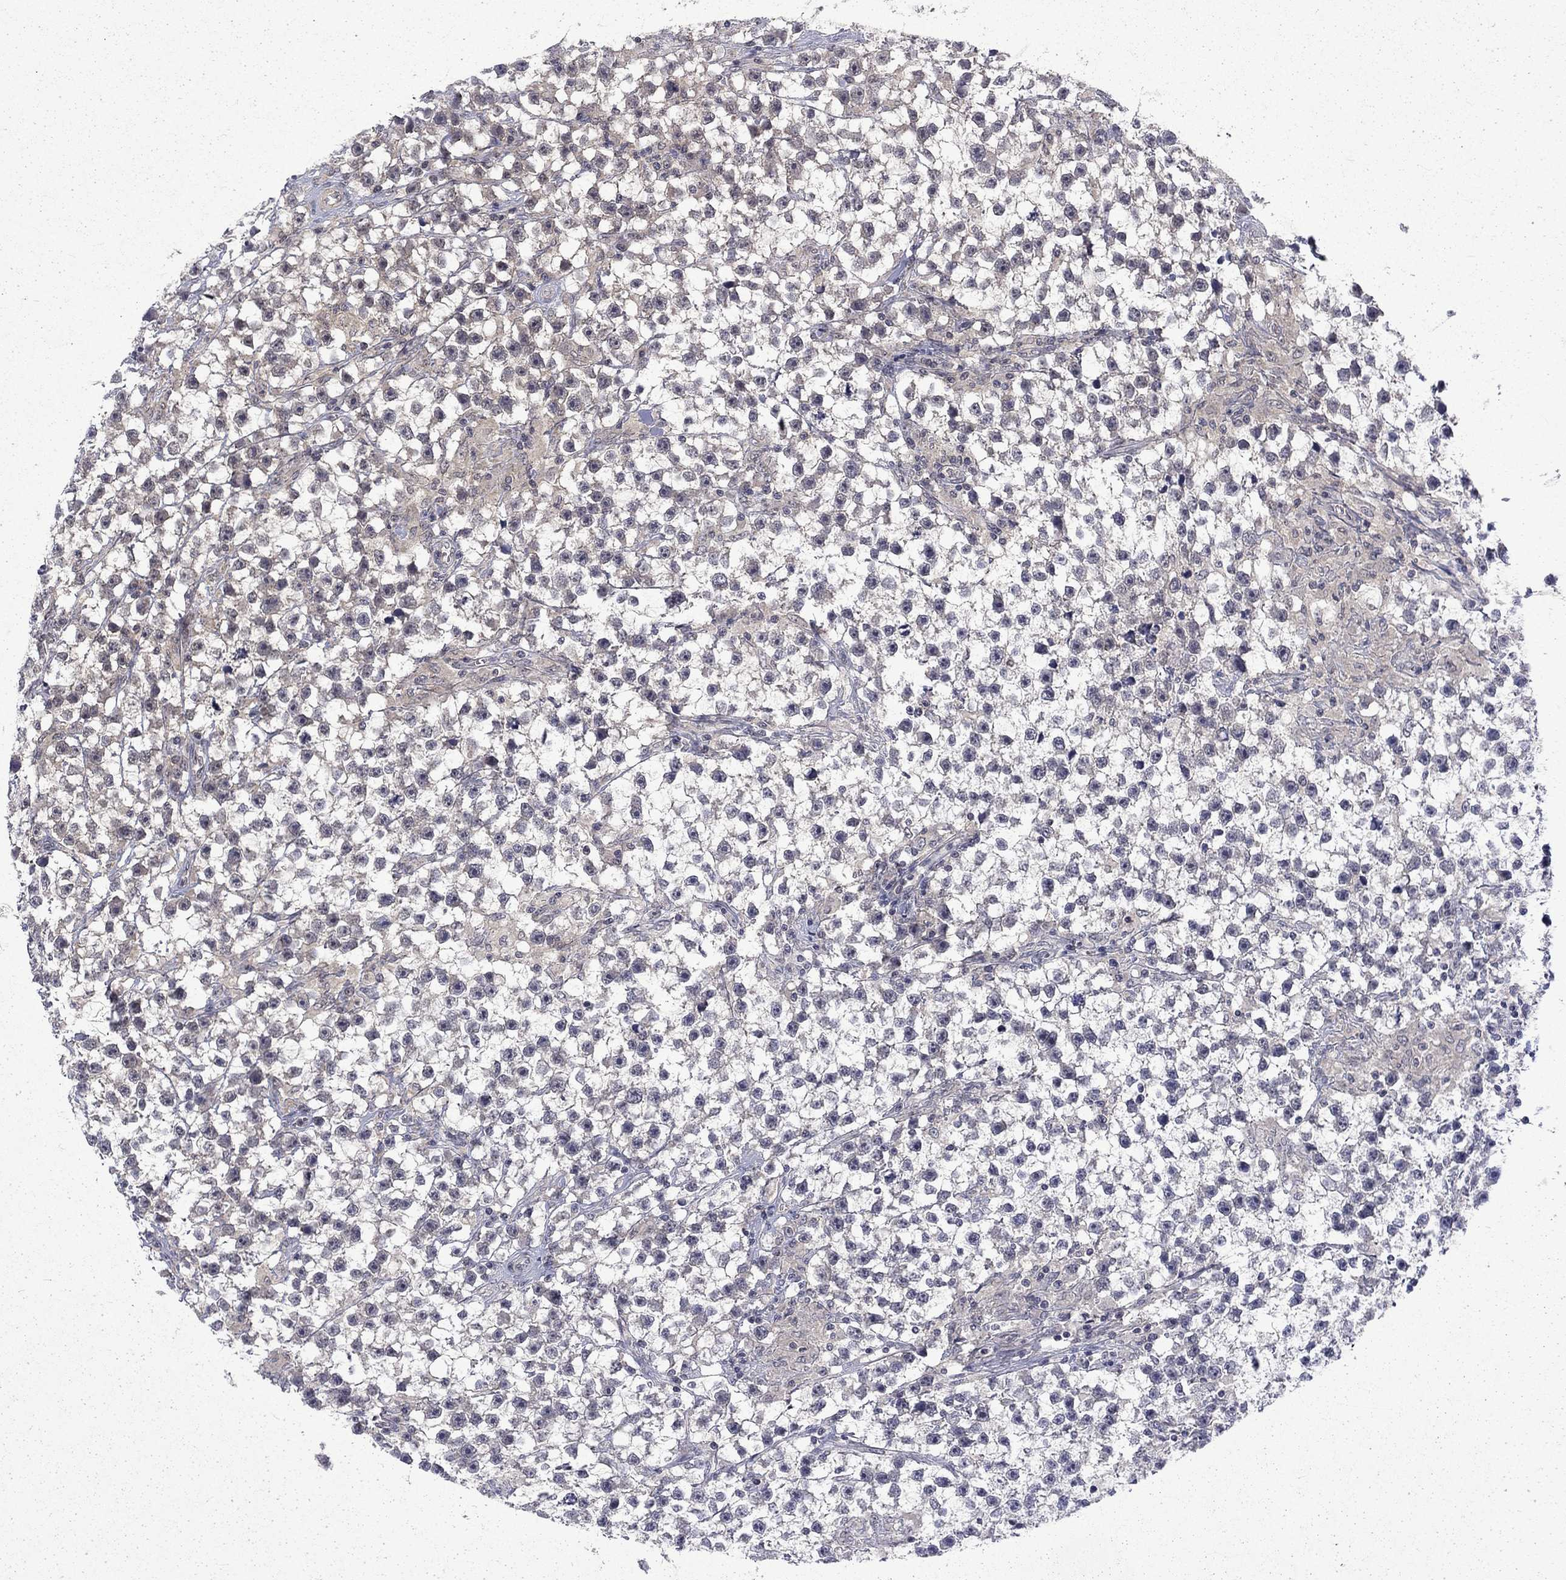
{"staining": {"intensity": "negative", "quantity": "none", "location": "none"}, "tissue": "testis cancer", "cell_type": "Tumor cells", "image_type": "cancer", "snomed": [{"axis": "morphology", "description": "Seminoma, NOS"}, {"axis": "topography", "description": "Testis"}], "caption": "IHC of seminoma (testis) reveals no staining in tumor cells.", "gene": "CHAT", "patient": {"sex": "male", "age": 59}}